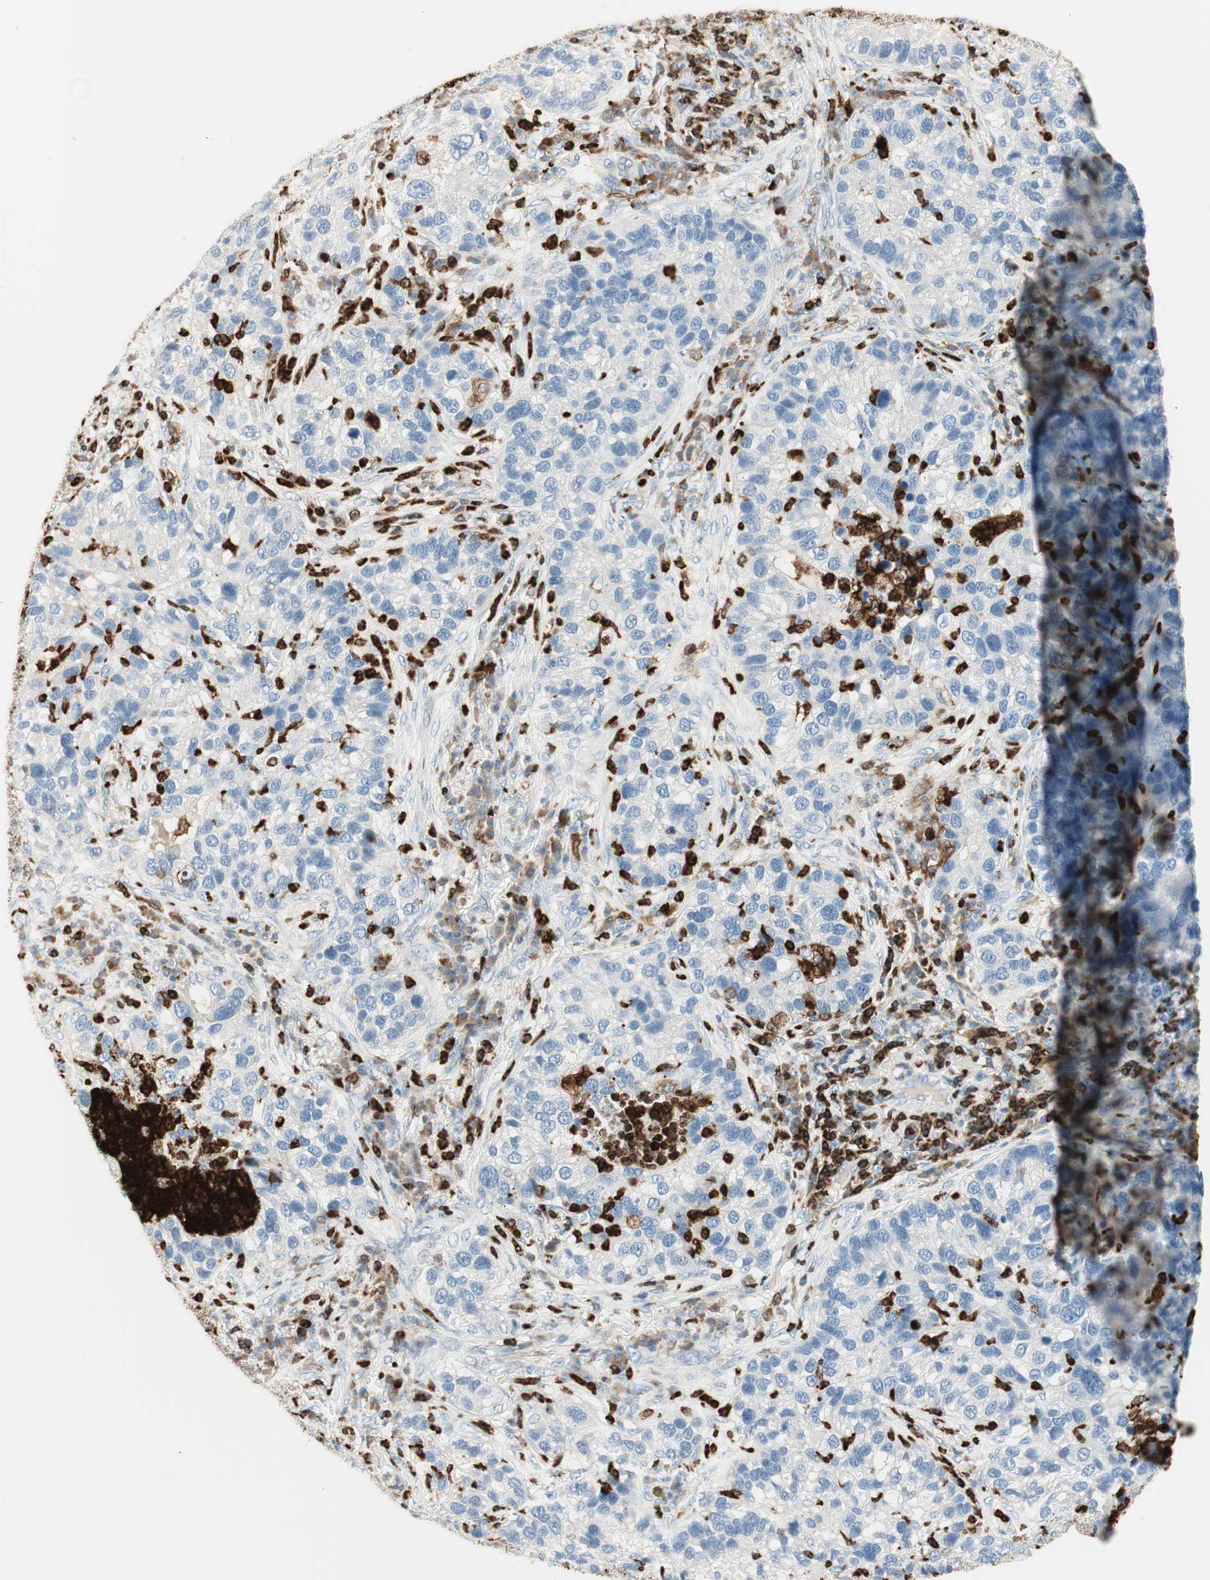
{"staining": {"intensity": "negative", "quantity": "none", "location": "none"}, "tissue": "lung cancer", "cell_type": "Tumor cells", "image_type": "cancer", "snomed": [{"axis": "morphology", "description": "Normal tissue, NOS"}, {"axis": "morphology", "description": "Adenocarcinoma, NOS"}, {"axis": "topography", "description": "Bronchus"}, {"axis": "topography", "description": "Lung"}], "caption": "Lung adenocarcinoma was stained to show a protein in brown. There is no significant staining in tumor cells. (DAB (3,3'-diaminobenzidine) immunohistochemistry with hematoxylin counter stain).", "gene": "ITGB2", "patient": {"sex": "male", "age": 54}}